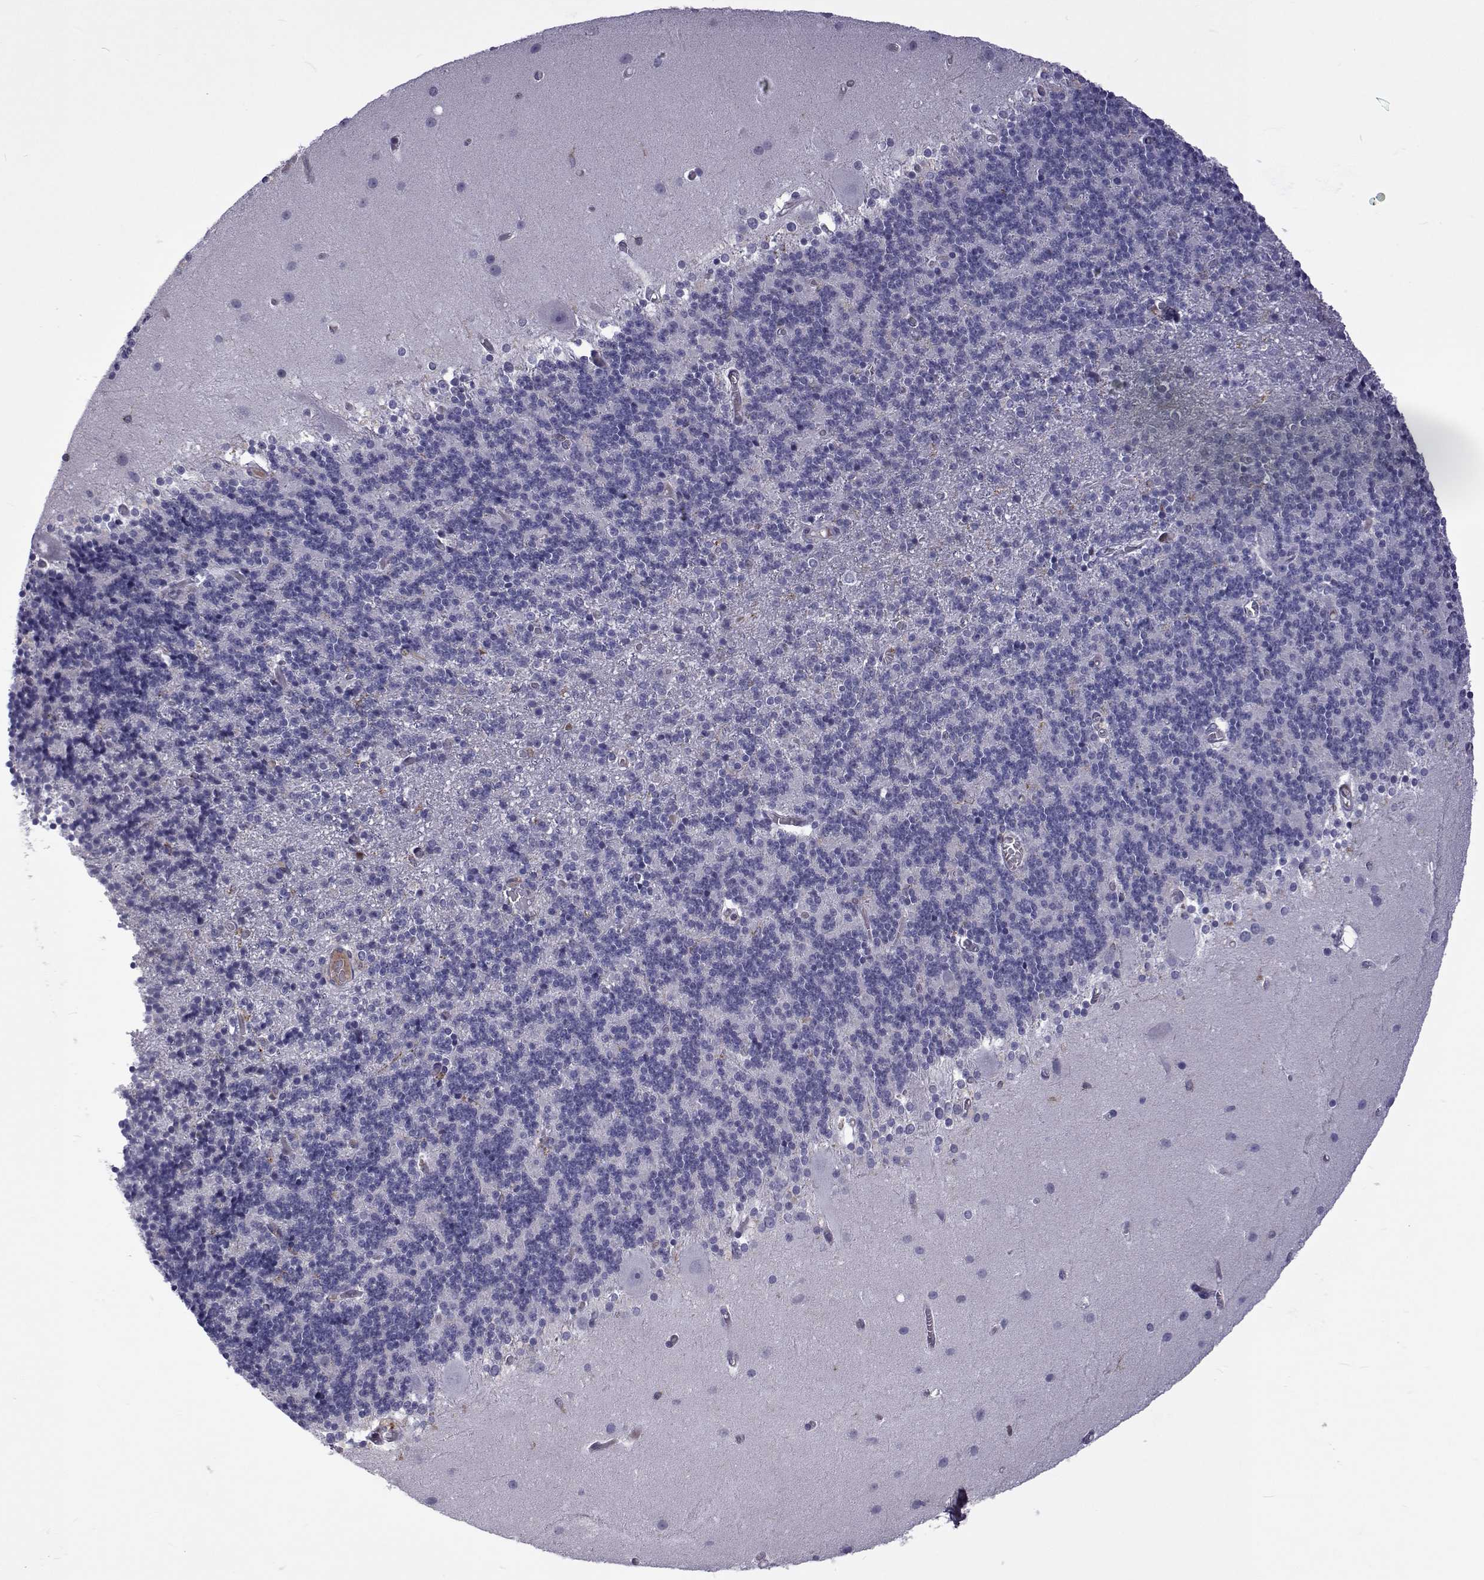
{"staining": {"intensity": "negative", "quantity": "none", "location": "none"}, "tissue": "cerebellum", "cell_type": "Cells in granular layer", "image_type": "normal", "snomed": [{"axis": "morphology", "description": "Normal tissue, NOS"}, {"axis": "topography", "description": "Cerebellum"}], "caption": "The IHC histopathology image has no significant expression in cells in granular layer of cerebellum. Brightfield microscopy of immunohistochemistry stained with DAB (3,3'-diaminobenzidine) (brown) and hematoxylin (blue), captured at high magnification.", "gene": "TCF15", "patient": {"sex": "male", "age": 70}}